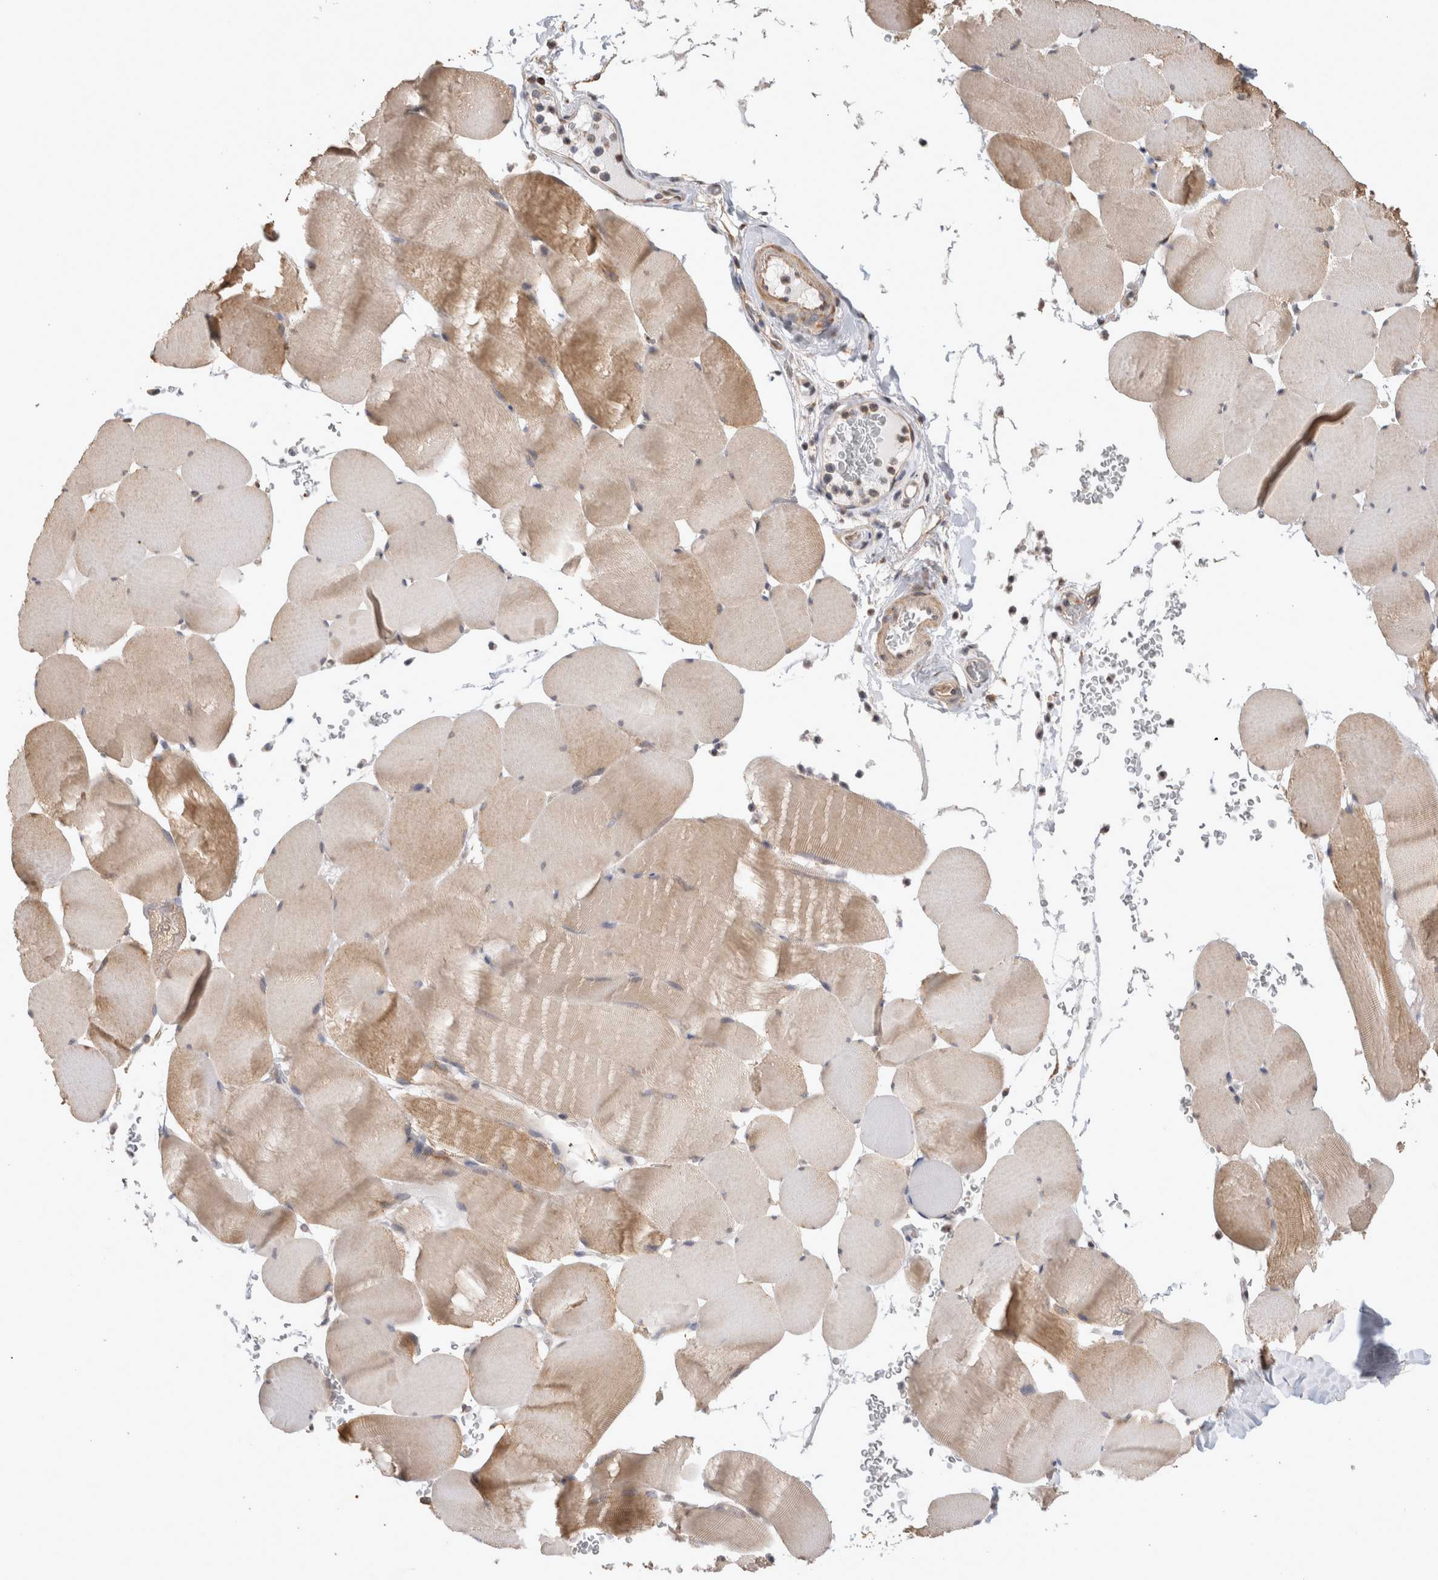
{"staining": {"intensity": "weak", "quantity": "25%-75%", "location": "cytoplasmic/membranous"}, "tissue": "skeletal muscle", "cell_type": "Myocytes", "image_type": "normal", "snomed": [{"axis": "morphology", "description": "Normal tissue, NOS"}, {"axis": "topography", "description": "Skeletal muscle"}], "caption": "Myocytes demonstrate weak cytoplasmic/membranous staining in about 25%-75% of cells in unremarkable skeletal muscle. (IHC, brightfield microscopy, high magnification).", "gene": "CLIP1", "patient": {"sex": "male", "age": 62}}